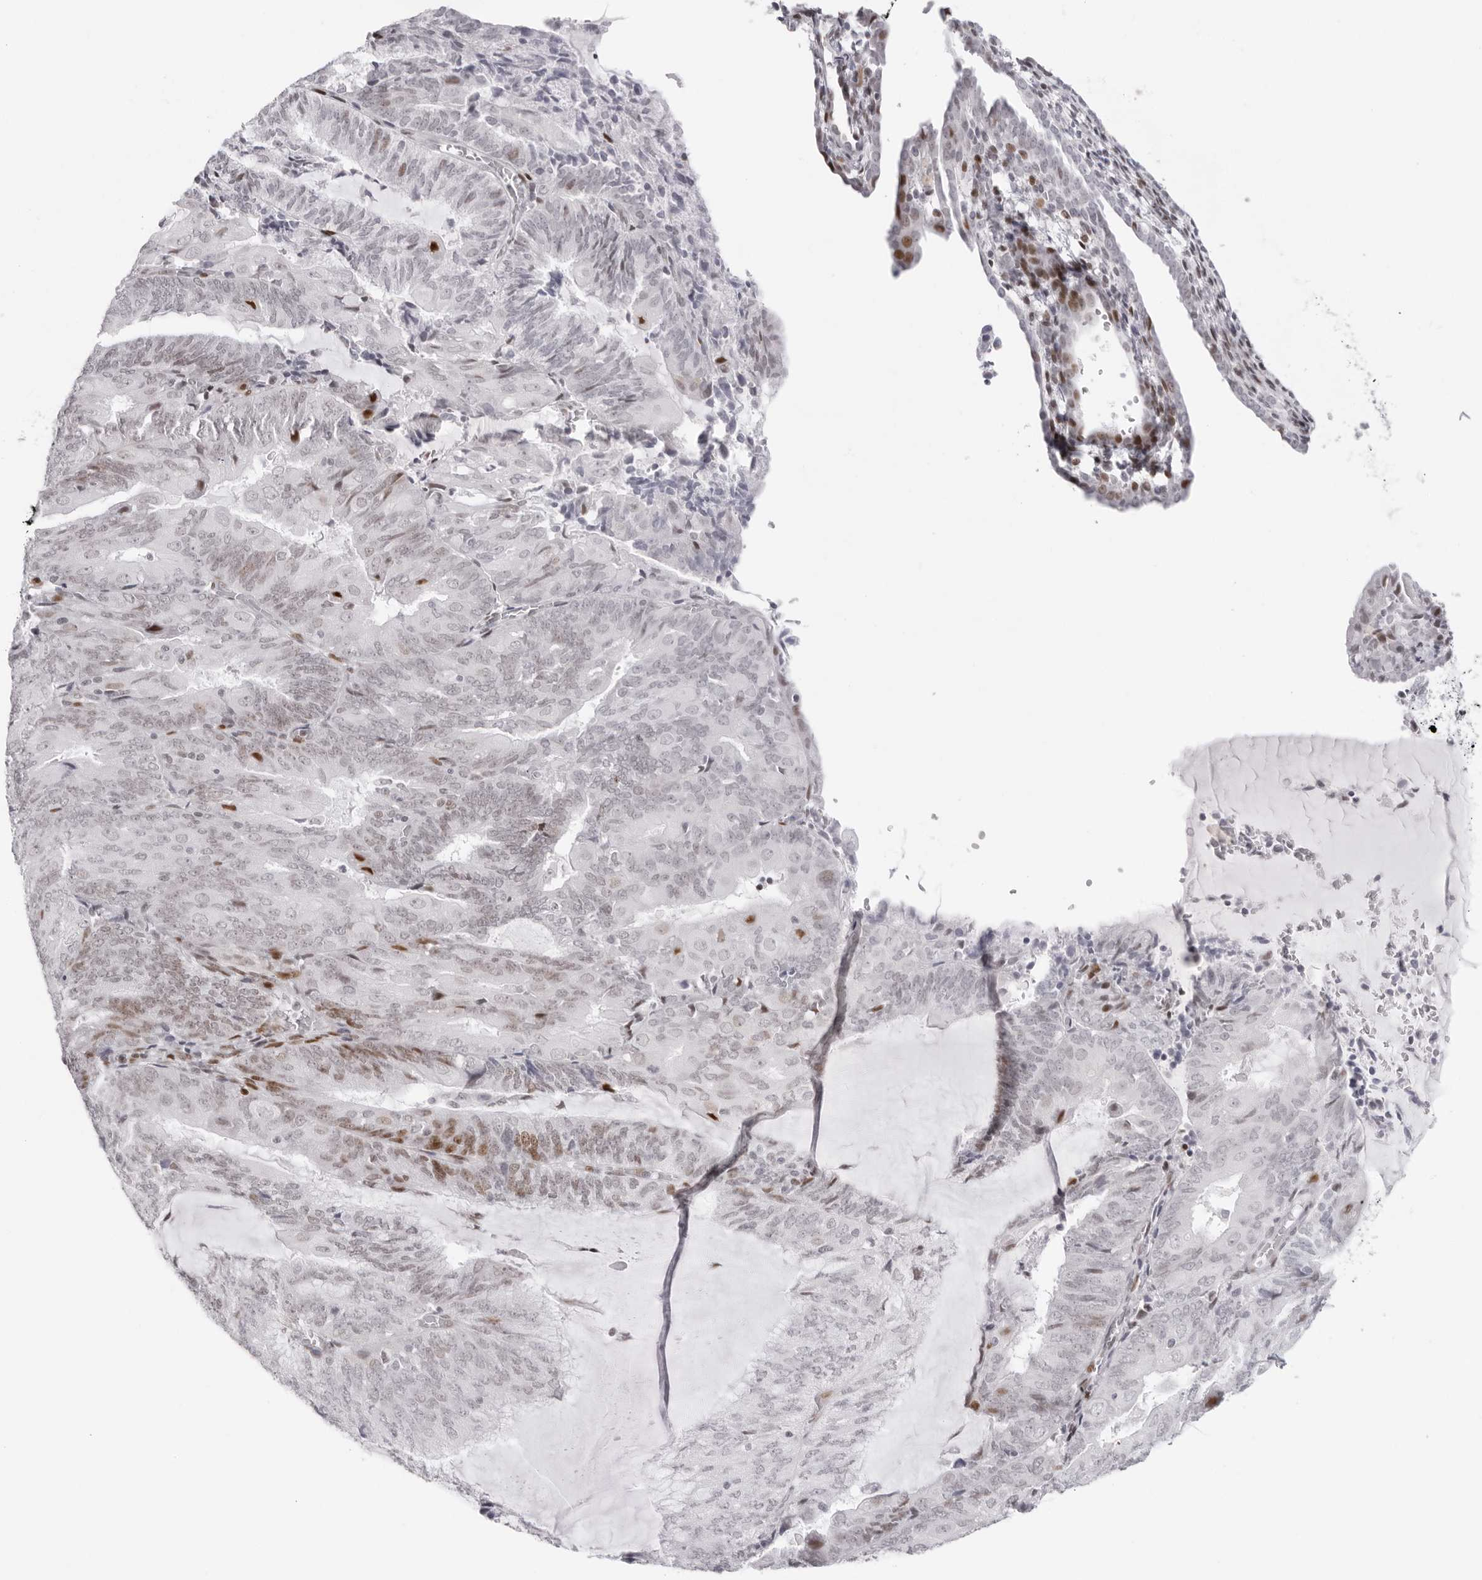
{"staining": {"intensity": "moderate", "quantity": "<25%", "location": "nuclear"}, "tissue": "endometrial cancer", "cell_type": "Tumor cells", "image_type": "cancer", "snomed": [{"axis": "morphology", "description": "Adenocarcinoma, NOS"}, {"axis": "topography", "description": "Endometrium"}], "caption": "The histopathology image reveals immunohistochemical staining of endometrial cancer (adenocarcinoma). There is moderate nuclear positivity is appreciated in approximately <25% of tumor cells.", "gene": "NTPCR", "patient": {"sex": "female", "age": 81}}